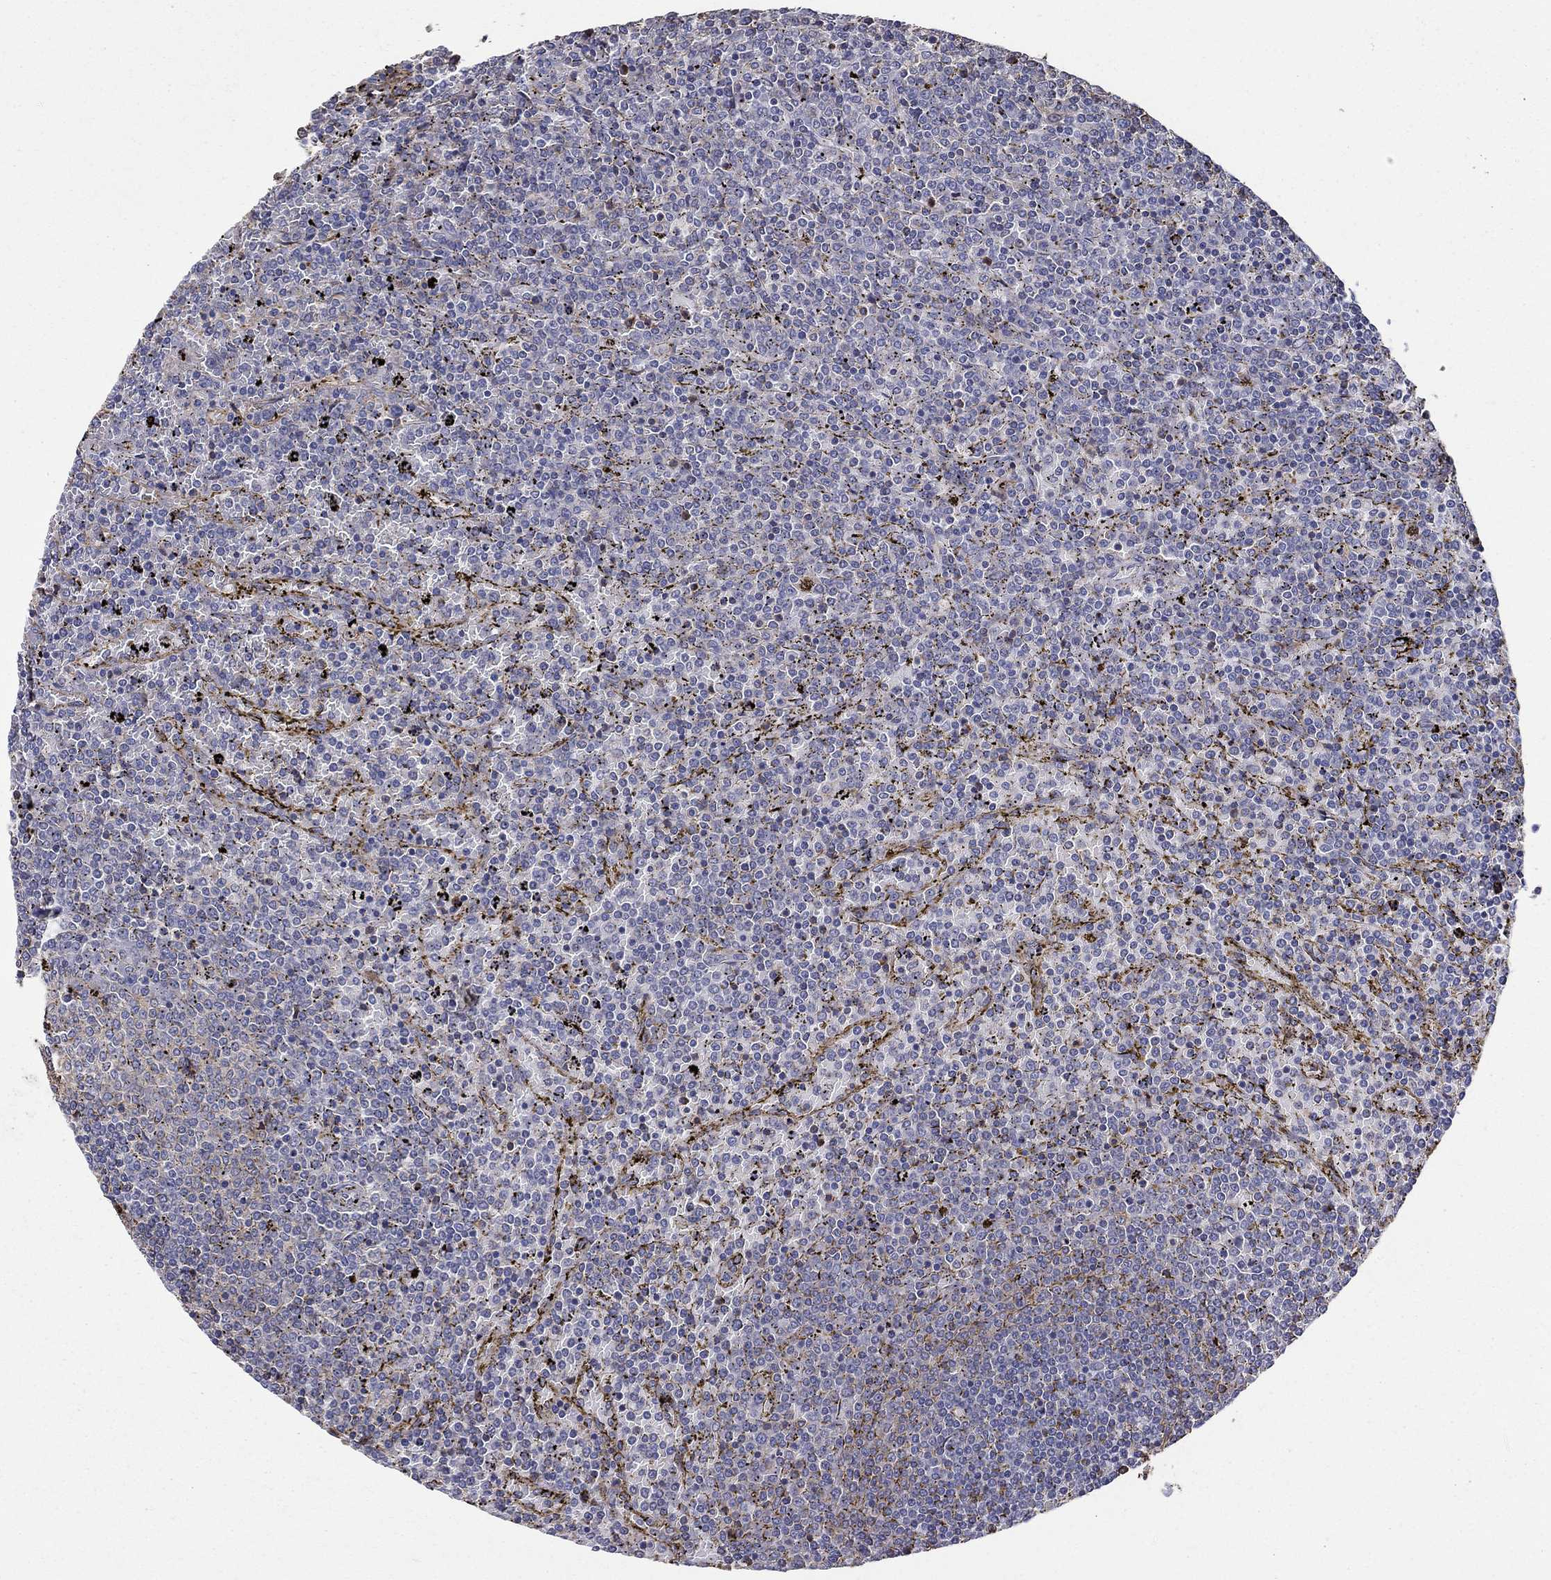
{"staining": {"intensity": "weak", "quantity": "25%-75%", "location": "cytoplasmic/membranous"}, "tissue": "lymphoma", "cell_type": "Tumor cells", "image_type": "cancer", "snomed": [{"axis": "morphology", "description": "Malignant lymphoma, non-Hodgkin's type, Low grade"}, {"axis": "topography", "description": "Spleen"}], "caption": "A histopathology image of malignant lymphoma, non-Hodgkin's type (low-grade) stained for a protein demonstrates weak cytoplasmic/membranous brown staining in tumor cells.", "gene": "NPHP1", "patient": {"sex": "female", "age": 77}}